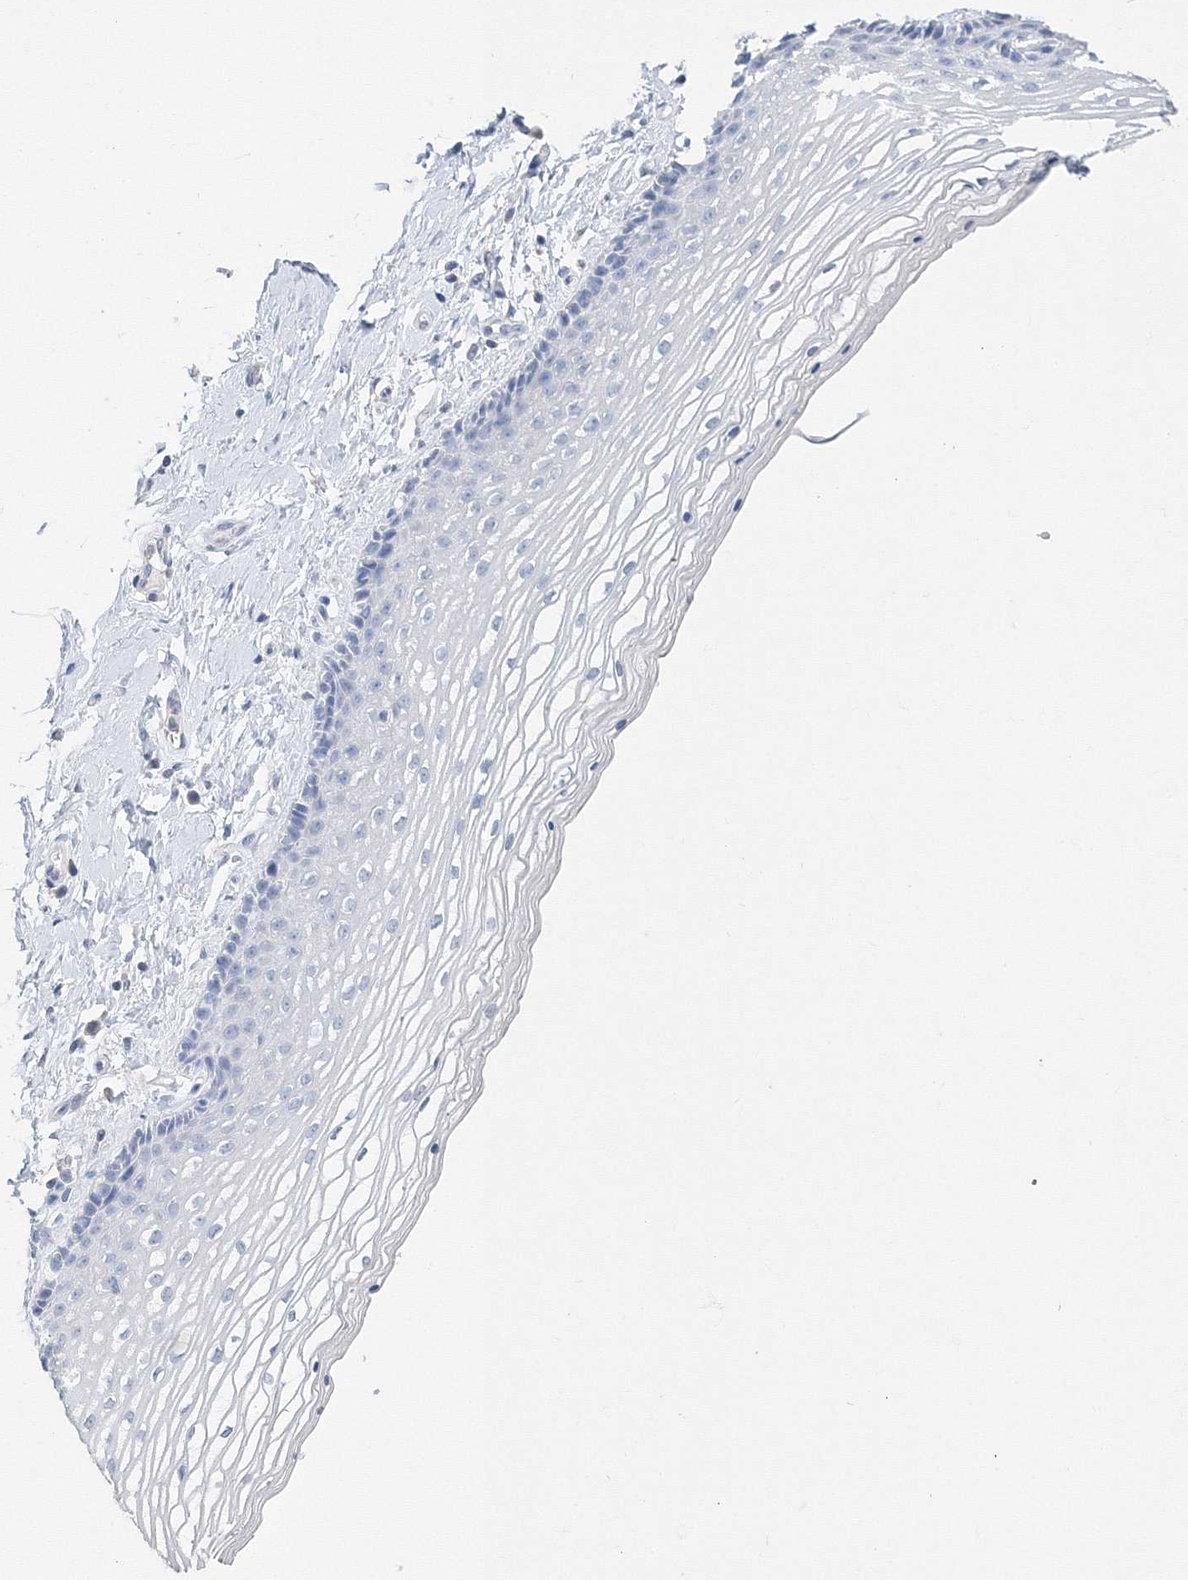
{"staining": {"intensity": "negative", "quantity": "none", "location": "none"}, "tissue": "vagina", "cell_type": "Squamous epithelial cells", "image_type": "normal", "snomed": [{"axis": "morphology", "description": "Normal tissue, NOS"}, {"axis": "topography", "description": "Vagina"}], "caption": "Histopathology image shows no protein staining in squamous epithelial cells of benign vagina. (Brightfield microscopy of DAB (3,3'-diaminobenzidine) immunohistochemistry at high magnification).", "gene": "OSBPL6", "patient": {"sex": "female", "age": 46}}